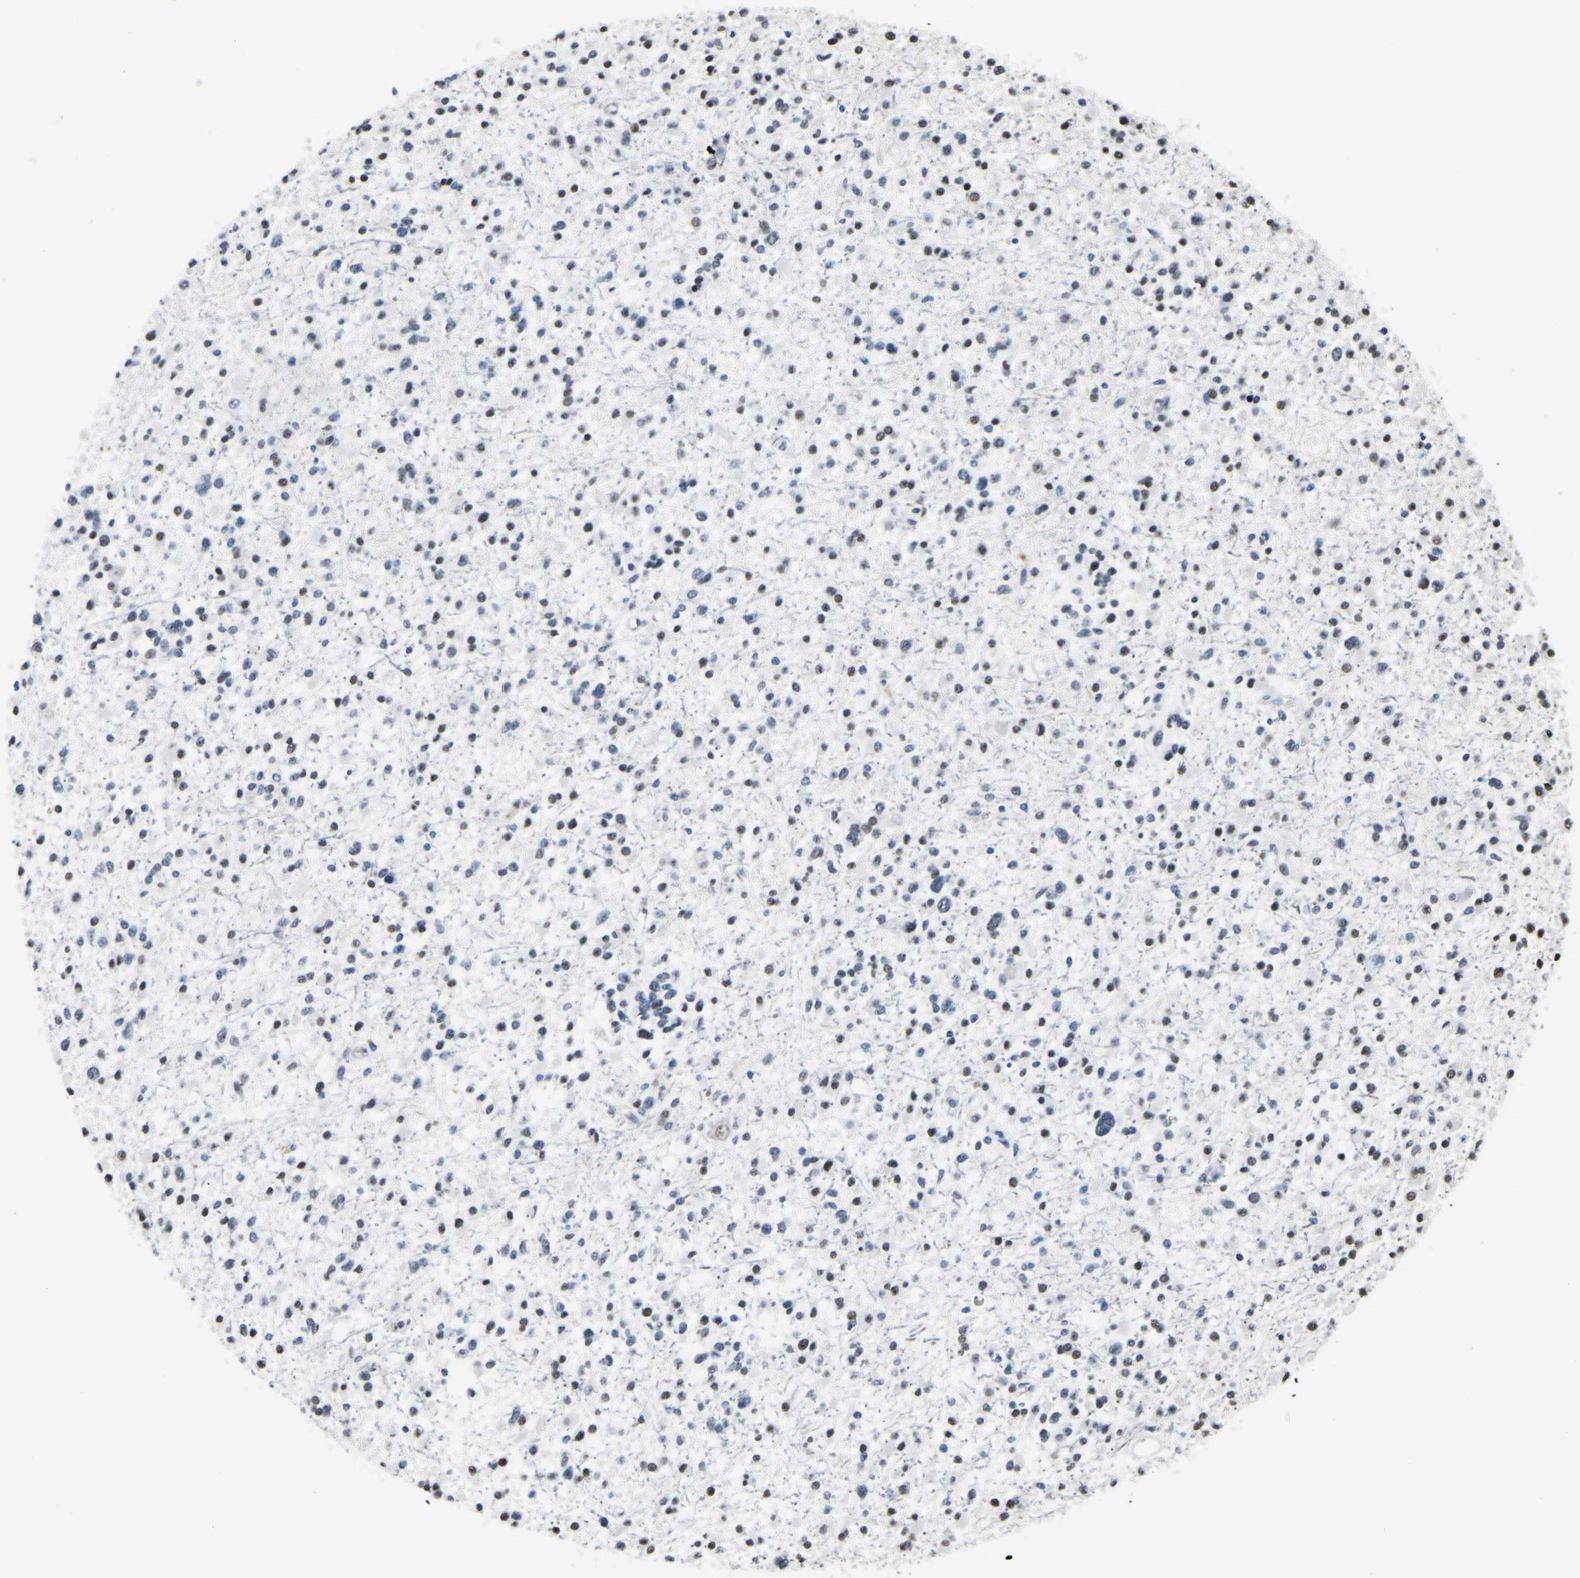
{"staining": {"intensity": "moderate", "quantity": "25%-75%", "location": "nuclear"}, "tissue": "glioma", "cell_type": "Tumor cells", "image_type": "cancer", "snomed": [{"axis": "morphology", "description": "Glioma, malignant, Low grade"}, {"axis": "topography", "description": "Brain"}], "caption": "Tumor cells demonstrate medium levels of moderate nuclear staining in about 25%-75% of cells in human glioma.", "gene": "UBA1", "patient": {"sex": "female", "age": 22}}